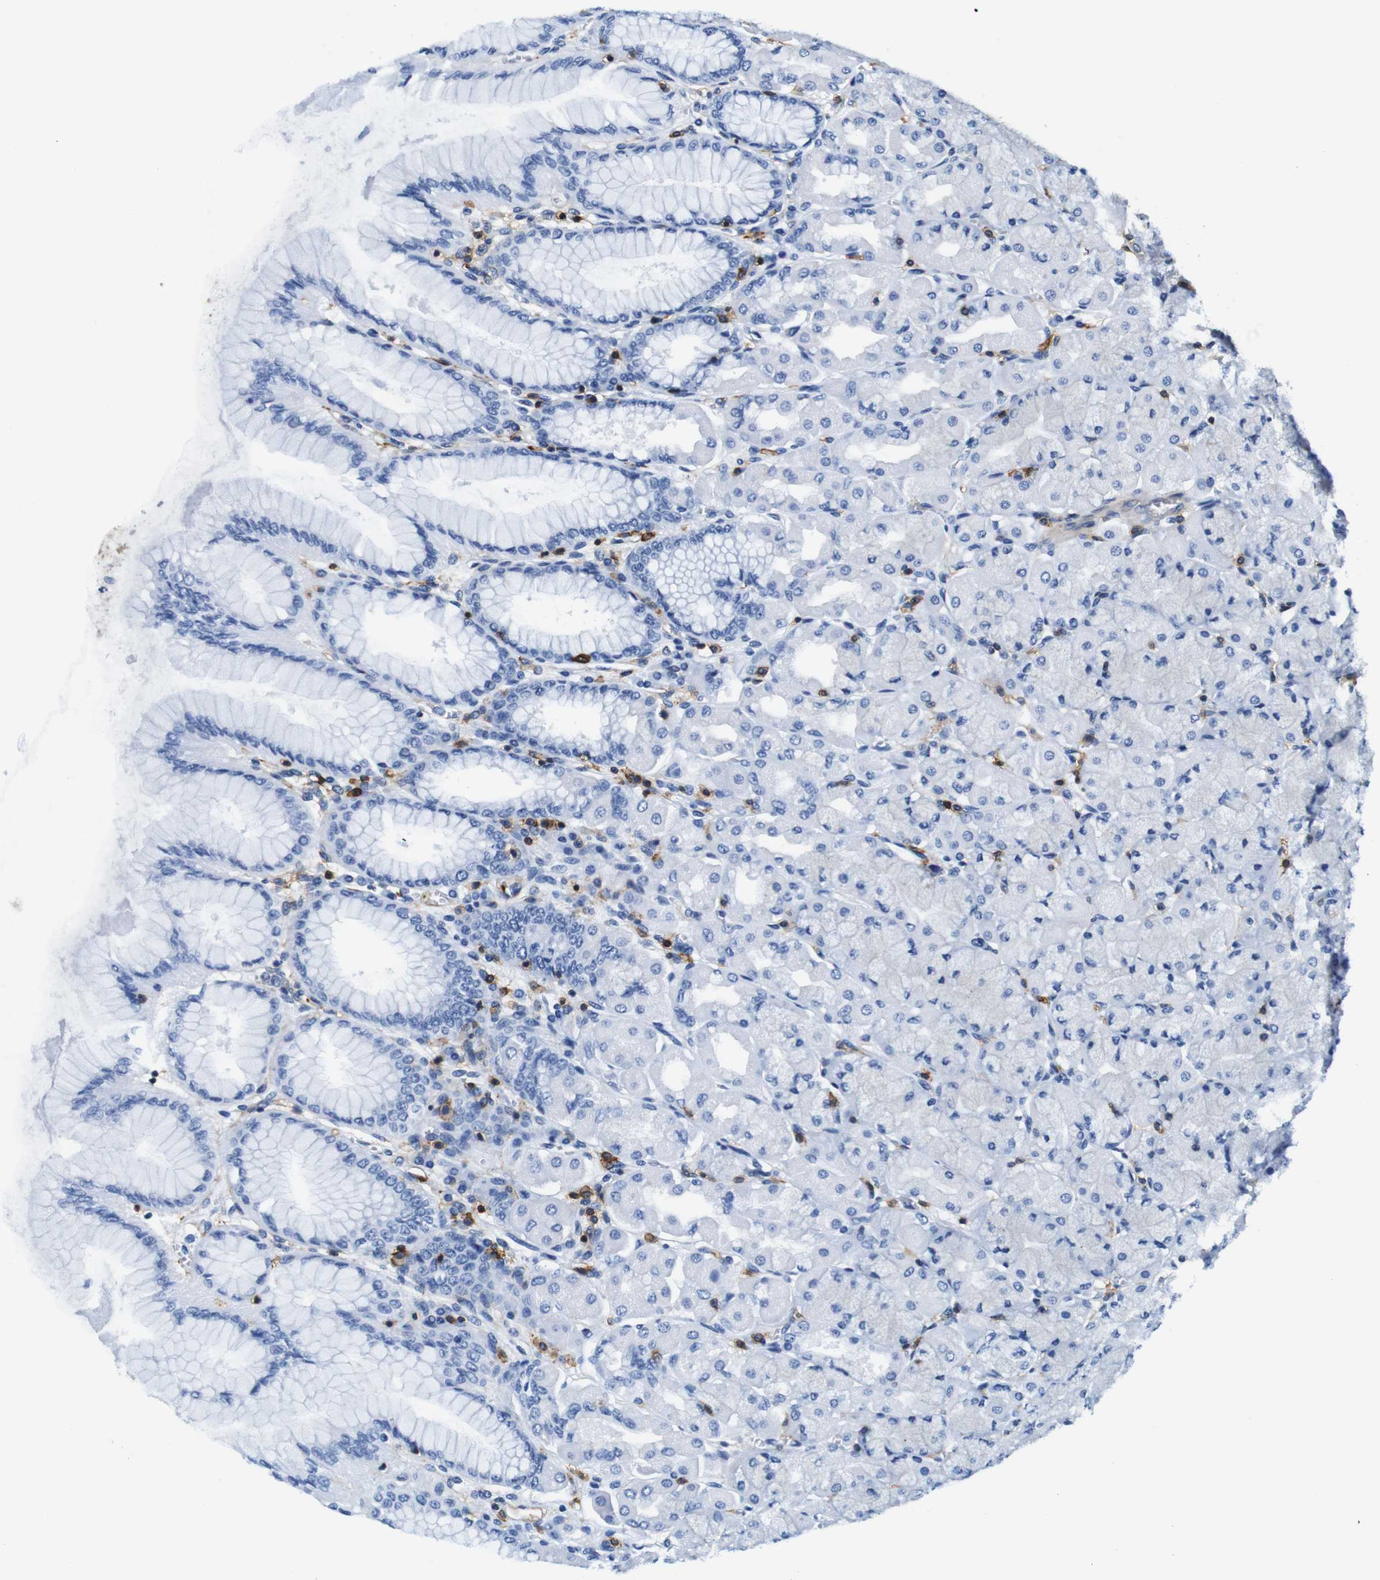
{"staining": {"intensity": "negative", "quantity": "none", "location": "none"}, "tissue": "stomach", "cell_type": "Glandular cells", "image_type": "normal", "snomed": [{"axis": "morphology", "description": "Normal tissue, NOS"}, {"axis": "topography", "description": "Stomach, upper"}], "caption": "There is no significant expression in glandular cells of stomach.", "gene": "ANXA1", "patient": {"sex": "female", "age": 56}}